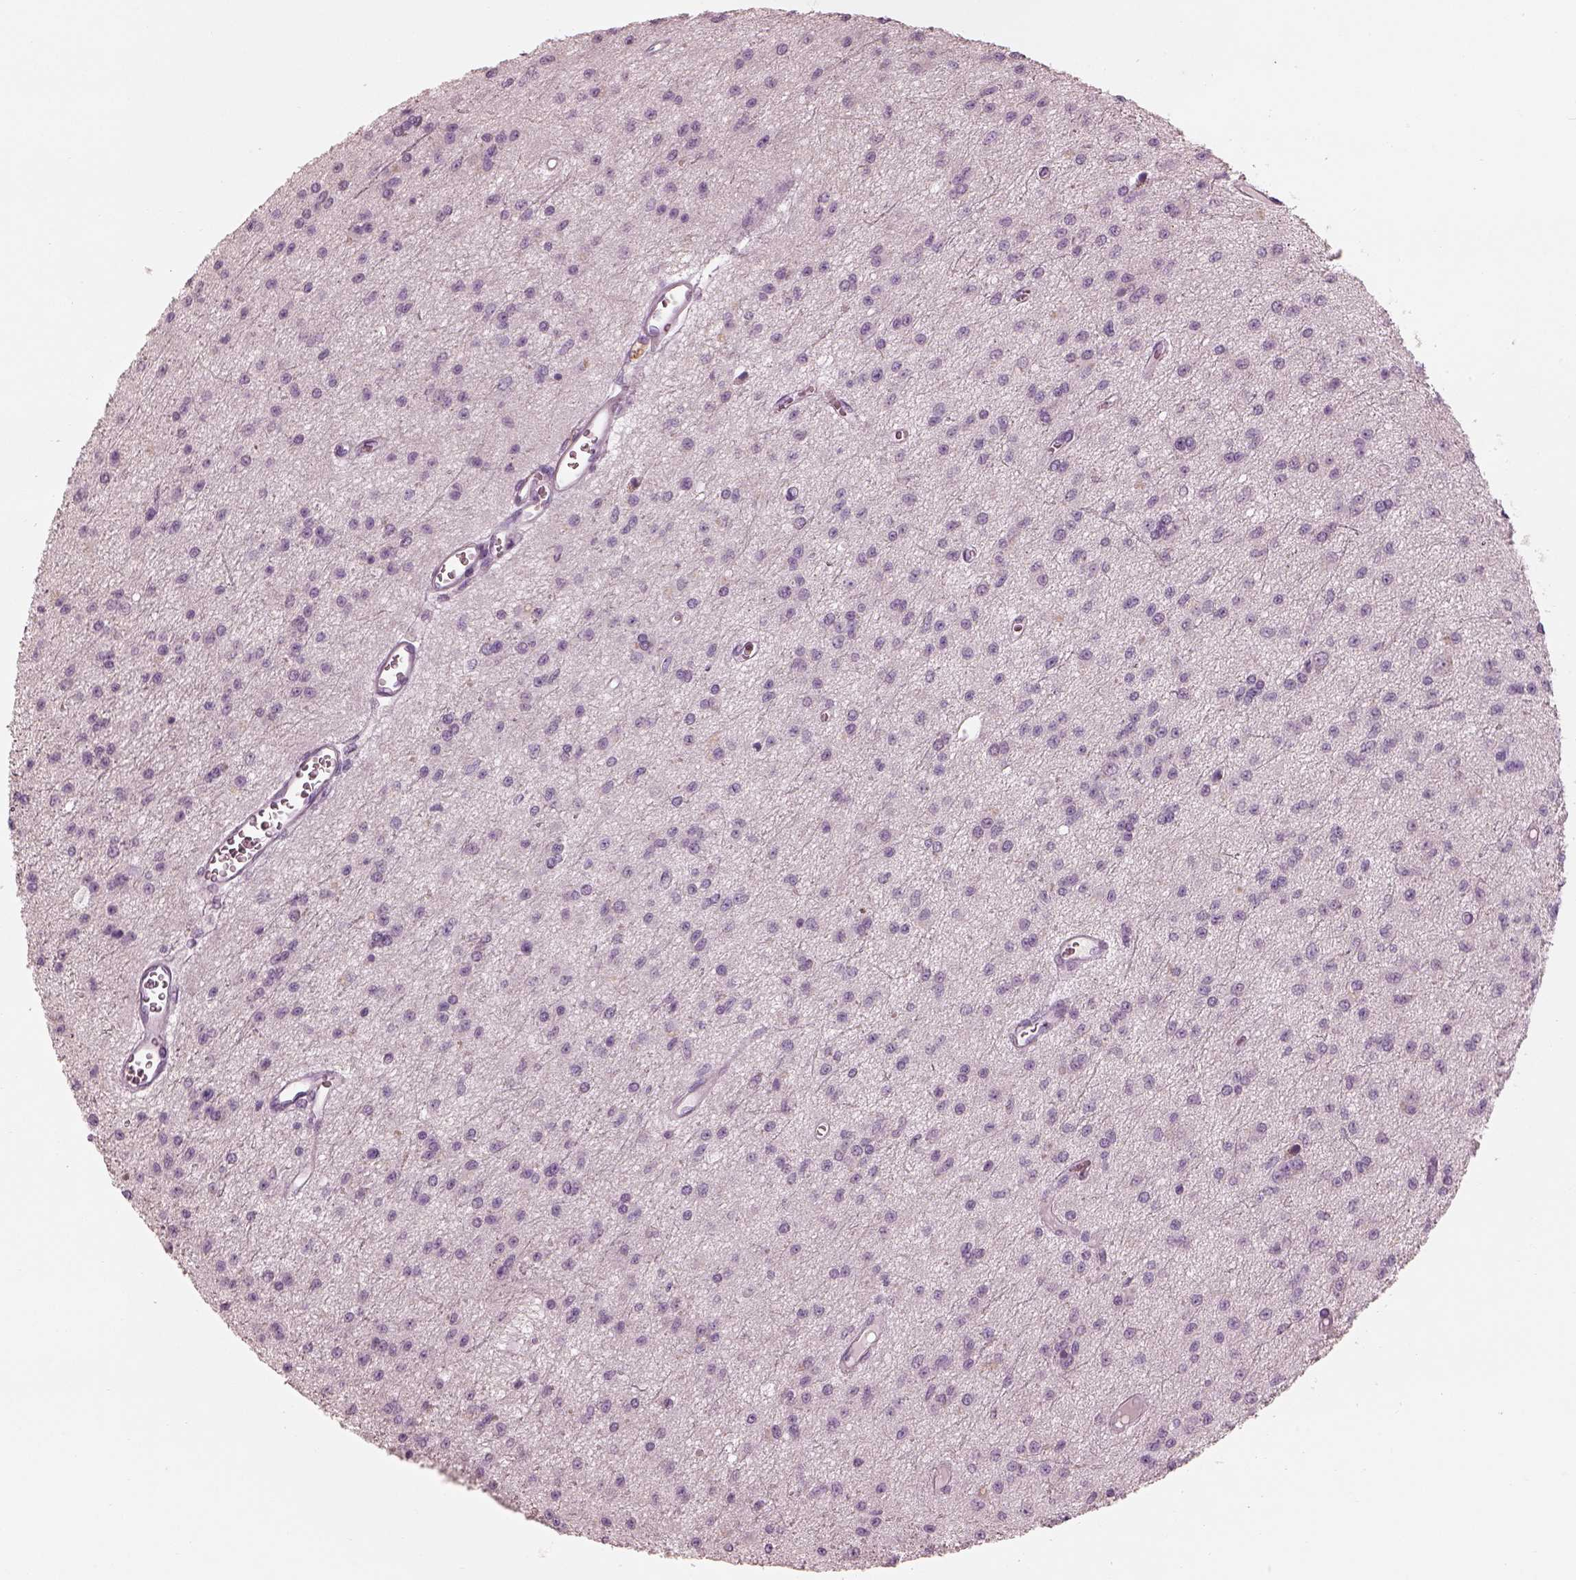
{"staining": {"intensity": "negative", "quantity": "none", "location": "none"}, "tissue": "glioma", "cell_type": "Tumor cells", "image_type": "cancer", "snomed": [{"axis": "morphology", "description": "Glioma, malignant, Low grade"}, {"axis": "topography", "description": "Brain"}], "caption": "Tumor cells show no significant staining in malignant glioma (low-grade).", "gene": "RSPH9", "patient": {"sex": "female", "age": 45}}